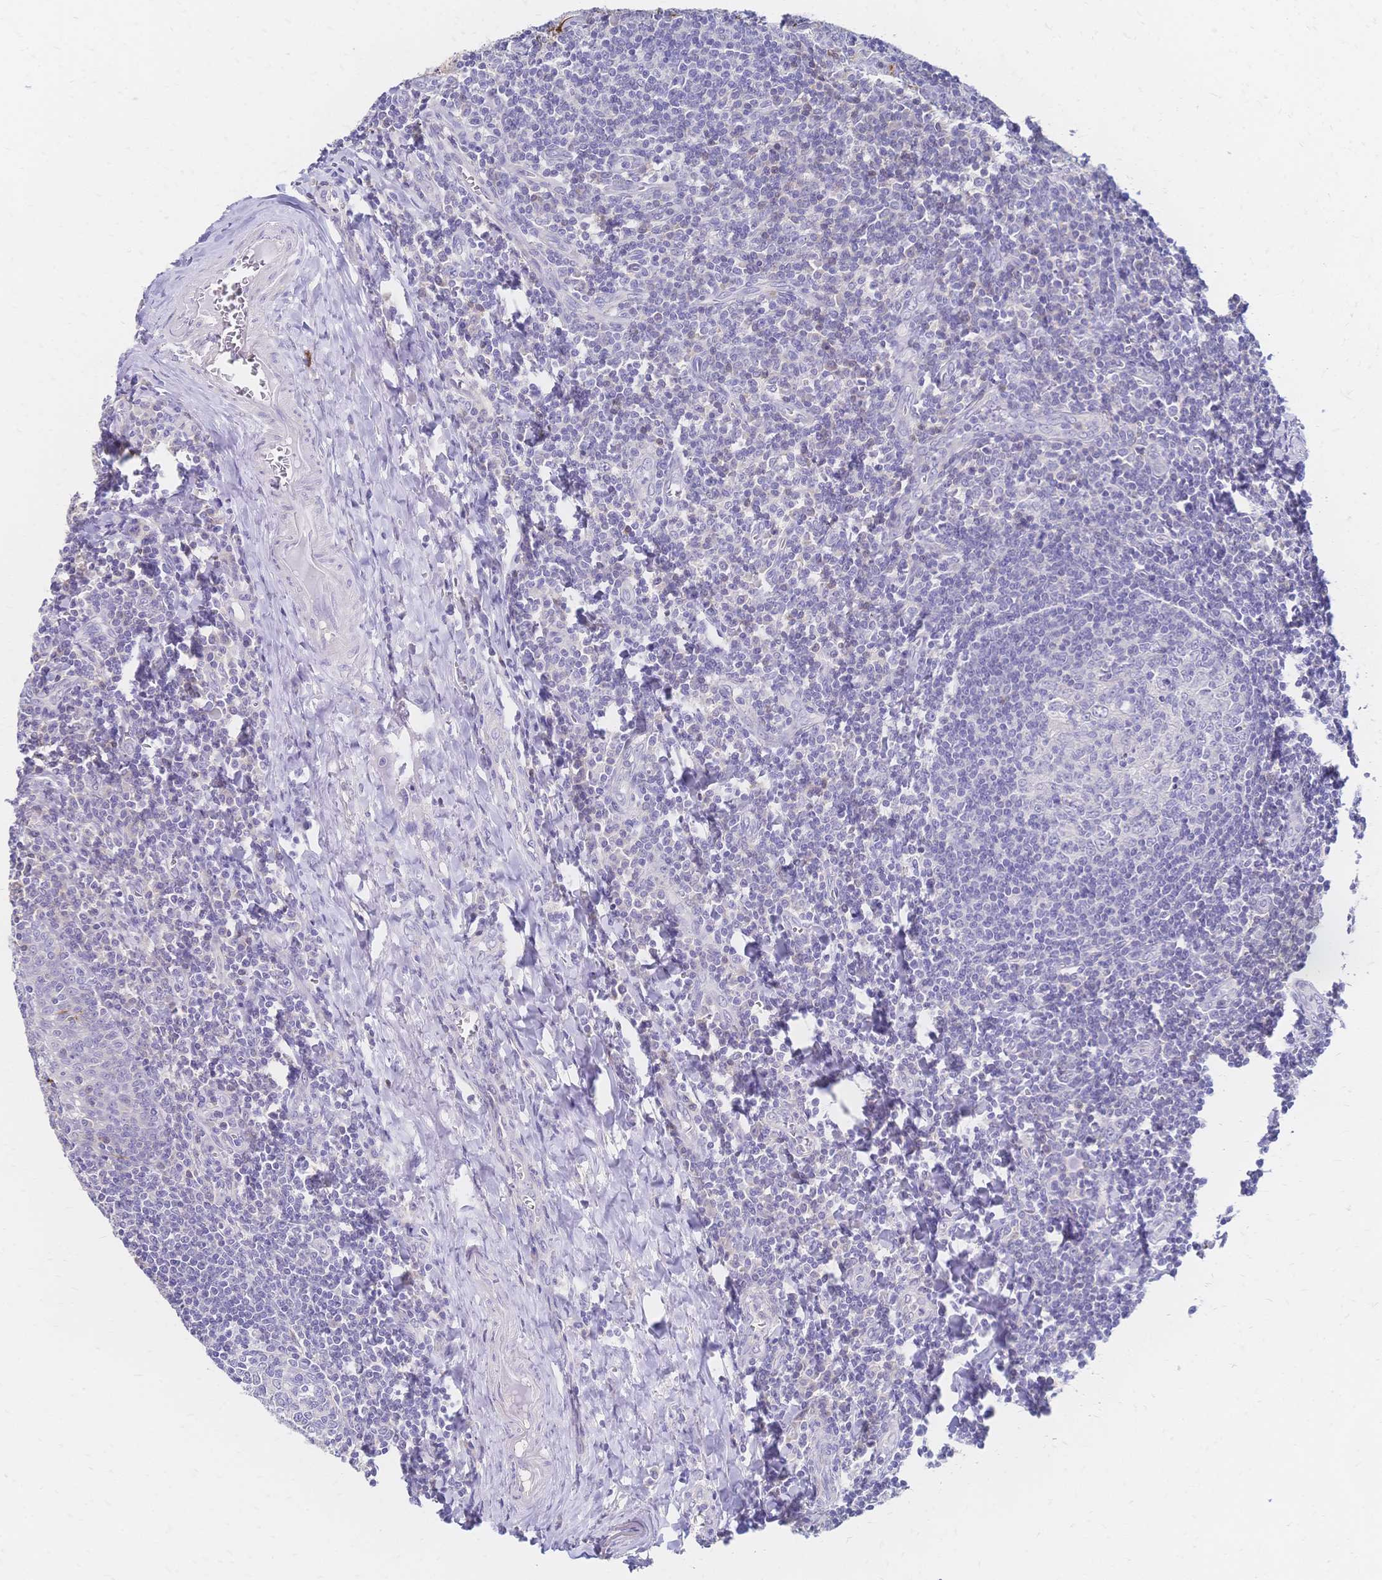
{"staining": {"intensity": "negative", "quantity": "none", "location": "none"}, "tissue": "tonsil", "cell_type": "Germinal center cells", "image_type": "normal", "snomed": [{"axis": "morphology", "description": "Normal tissue, NOS"}, {"axis": "morphology", "description": "Inflammation, NOS"}, {"axis": "topography", "description": "Tonsil"}], "caption": "Human tonsil stained for a protein using immunohistochemistry displays no staining in germinal center cells.", "gene": "DTNB", "patient": {"sex": "female", "age": 31}}